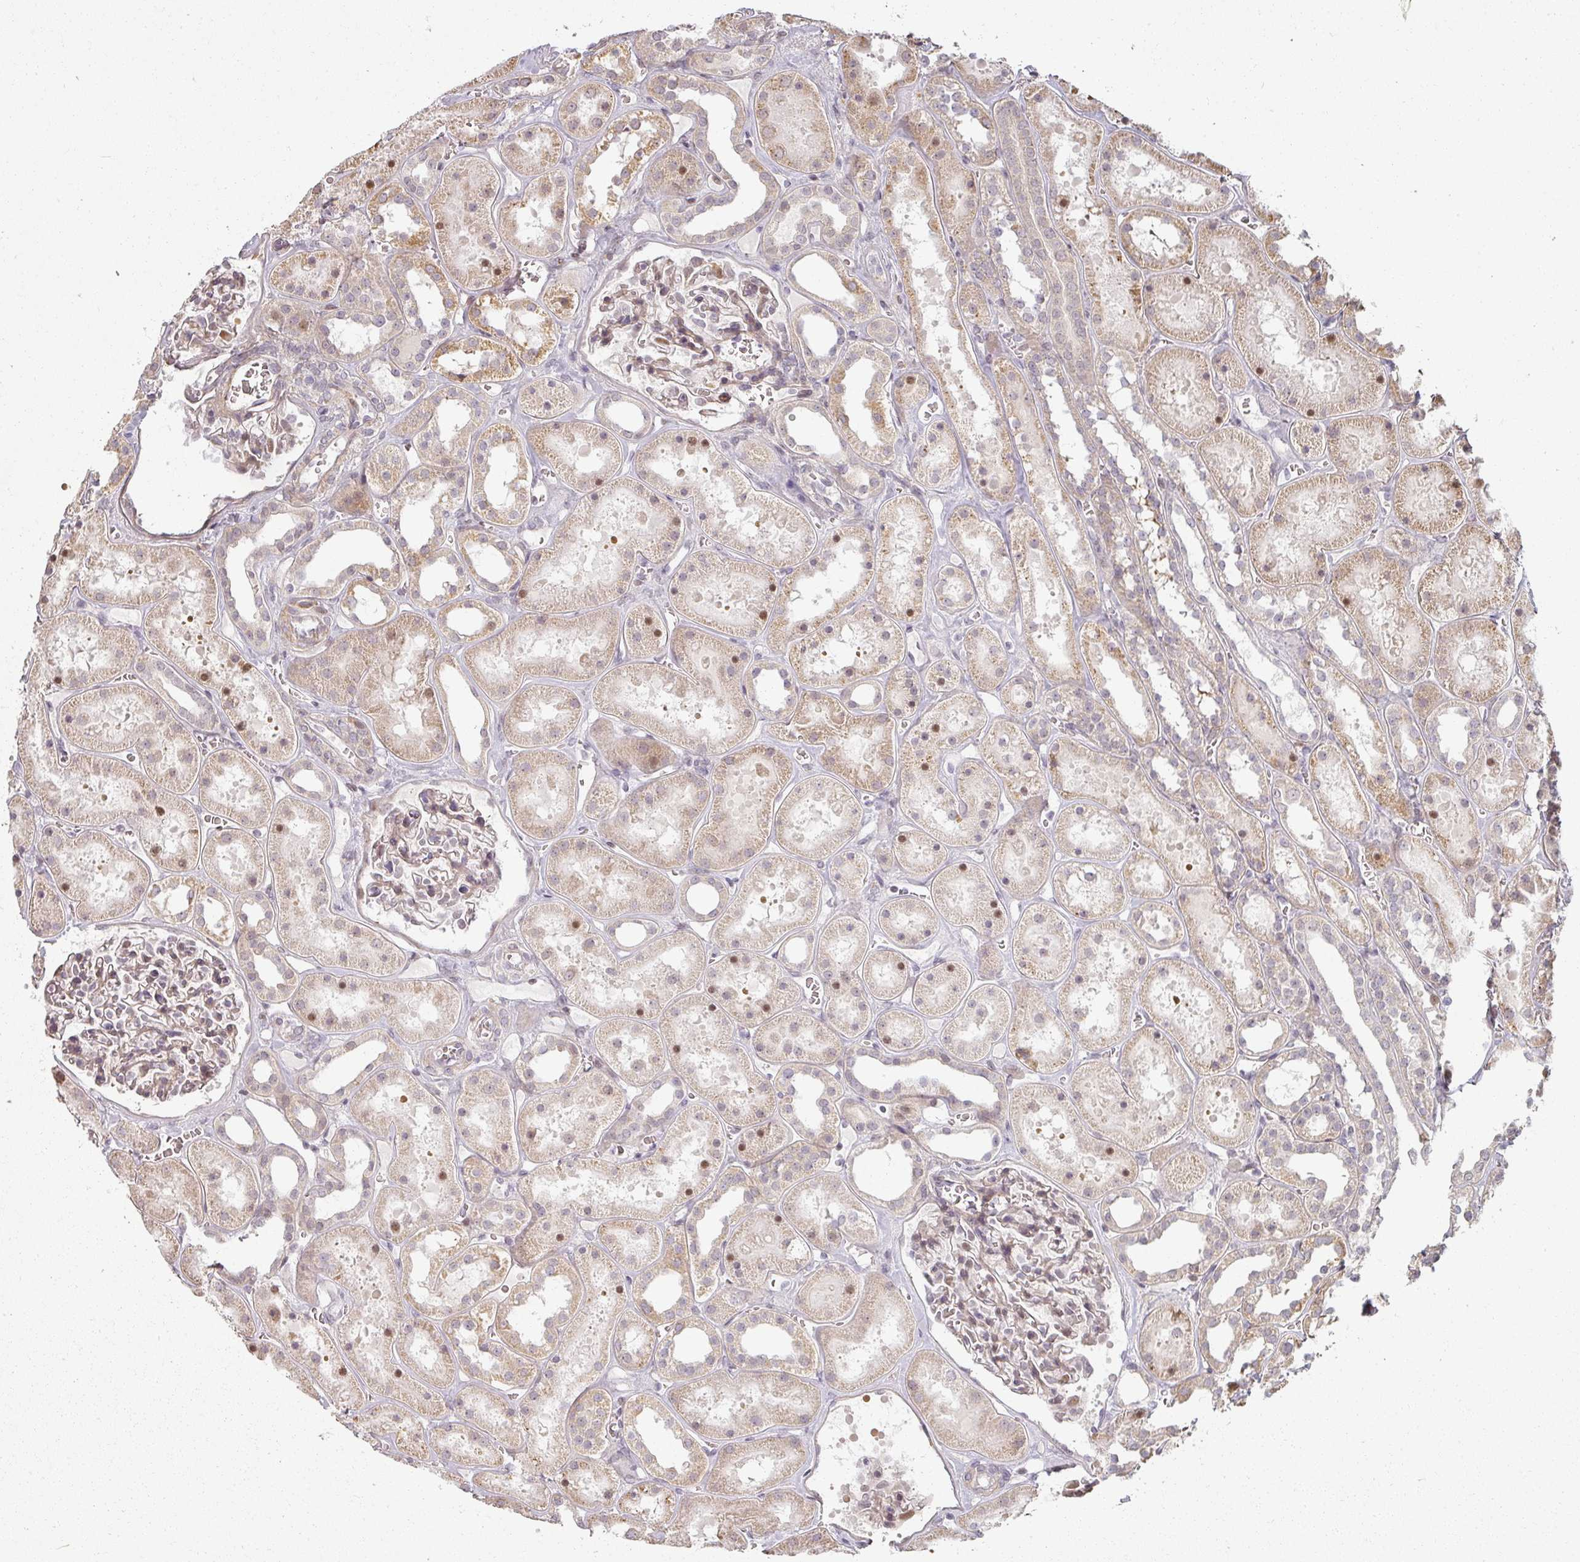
{"staining": {"intensity": "weak", "quantity": "25%-75%", "location": "cytoplasmic/membranous,nuclear"}, "tissue": "kidney", "cell_type": "Cells in glomeruli", "image_type": "normal", "snomed": [{"axis": "morphology", "description": "Normal tissue, NOS"}, {"axis": "topography", "description": "Kidney"}], "caption": "A low amount of weak cytoplasmic/membranous,nuclear expression is appreciated in about 25%-75% of cells in glomeruli in normal kidney. (Brightfield microscopy of DAB IHC at high magnification).", "gene": "MED19", "patient": {"sex": "female", "age": 41}}